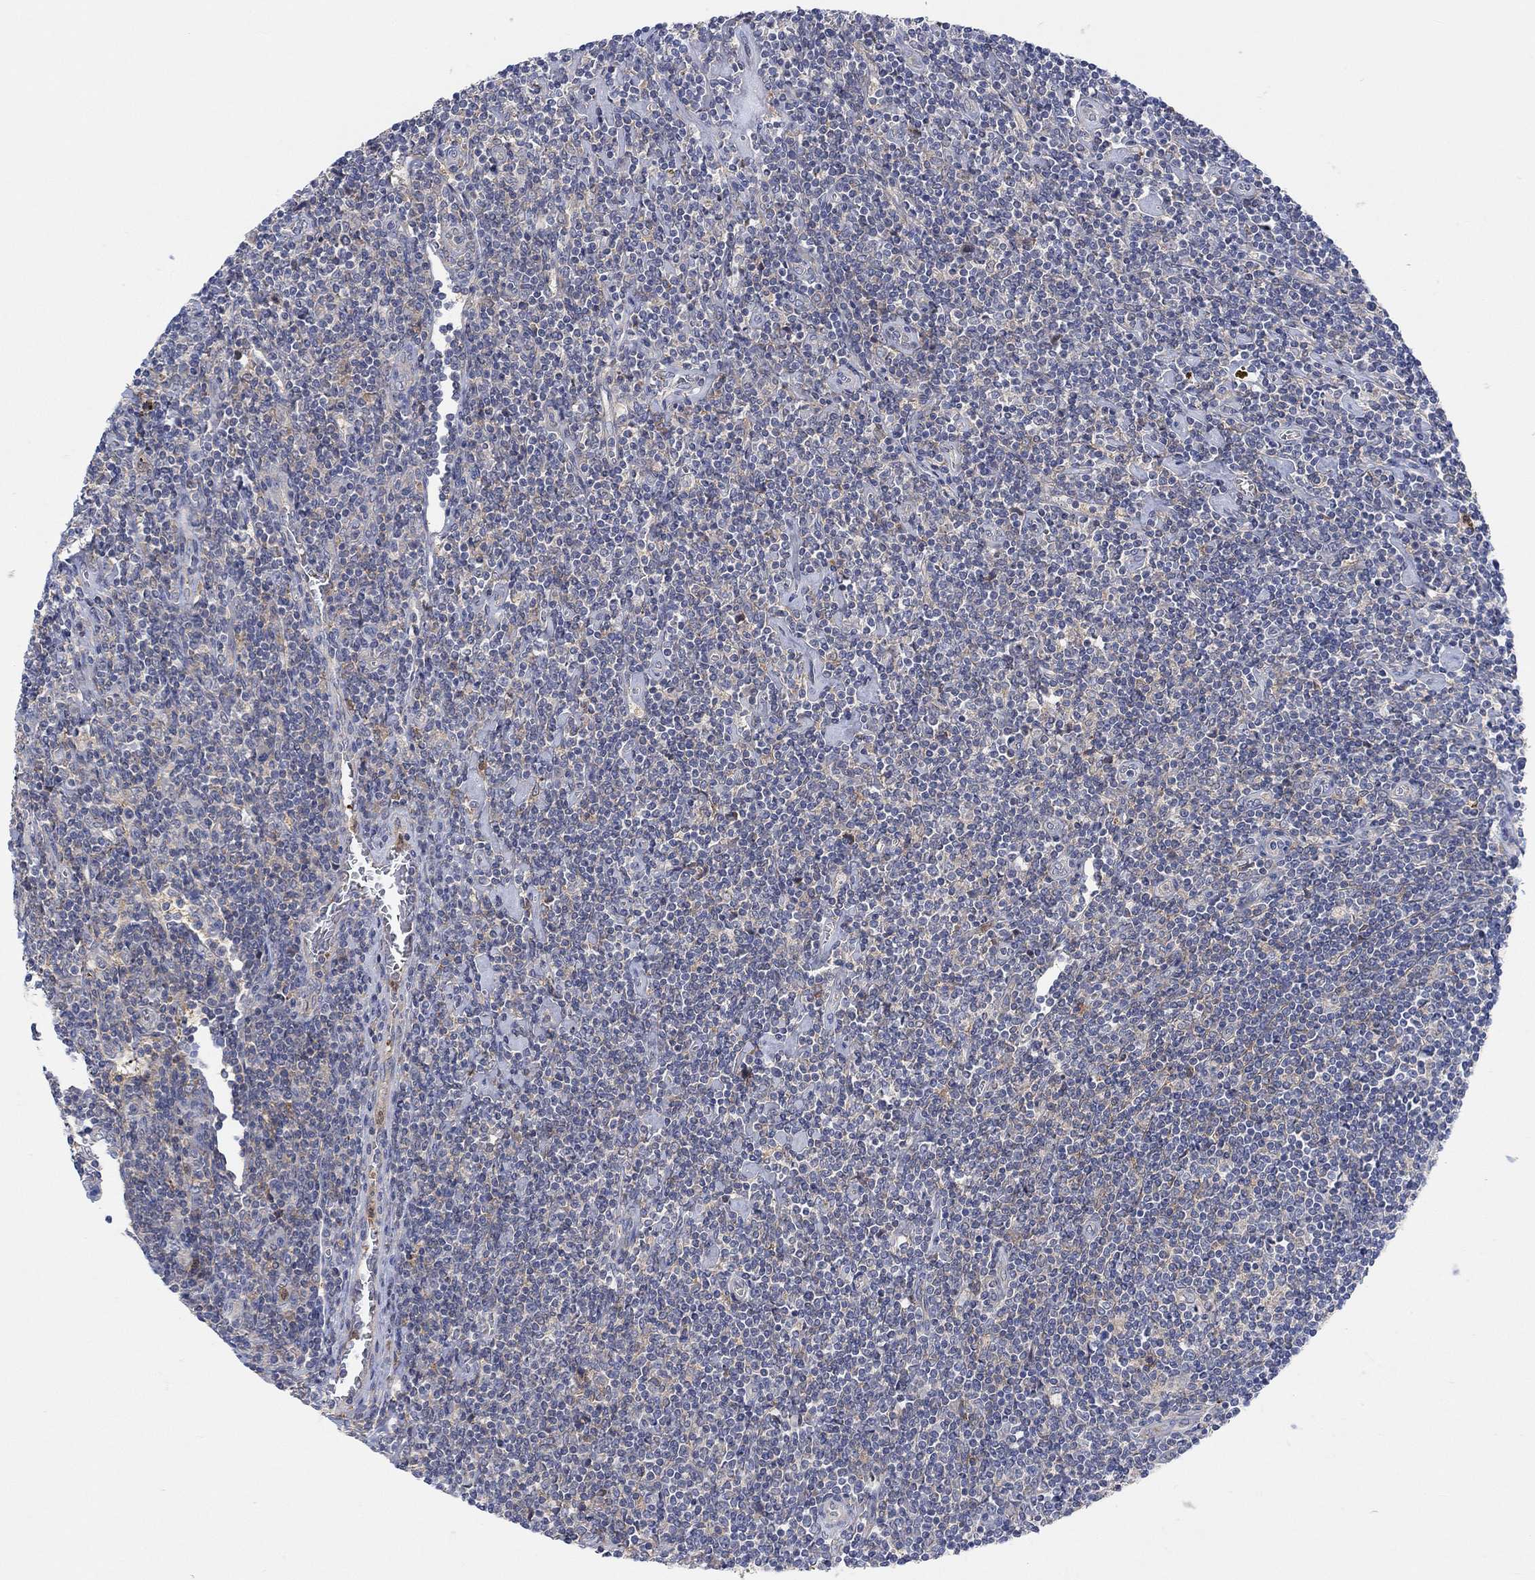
{"staining": {"intensity": "negative", "quantity": "none", "location": "none"}, "tissue": "lymphoma", "cell_type": "Tumor cells", "image_type": "cancer", "snomed": [{"axis": "morphology", "description": "Hodgkin's disease, NOS"}, {"axis": "topography", "description": "Lymph node"}], "caption": "IHC photomicrograph of neoplastic tissue: lymphoma stained with DAB demonstrates no significant protein positivity in tumor cells. (Brightfield microscopy of DAB immunohistochemistry at high magnification).", "gene": "PMFBP1", "patient": {"sex": "male", "age": 40}}